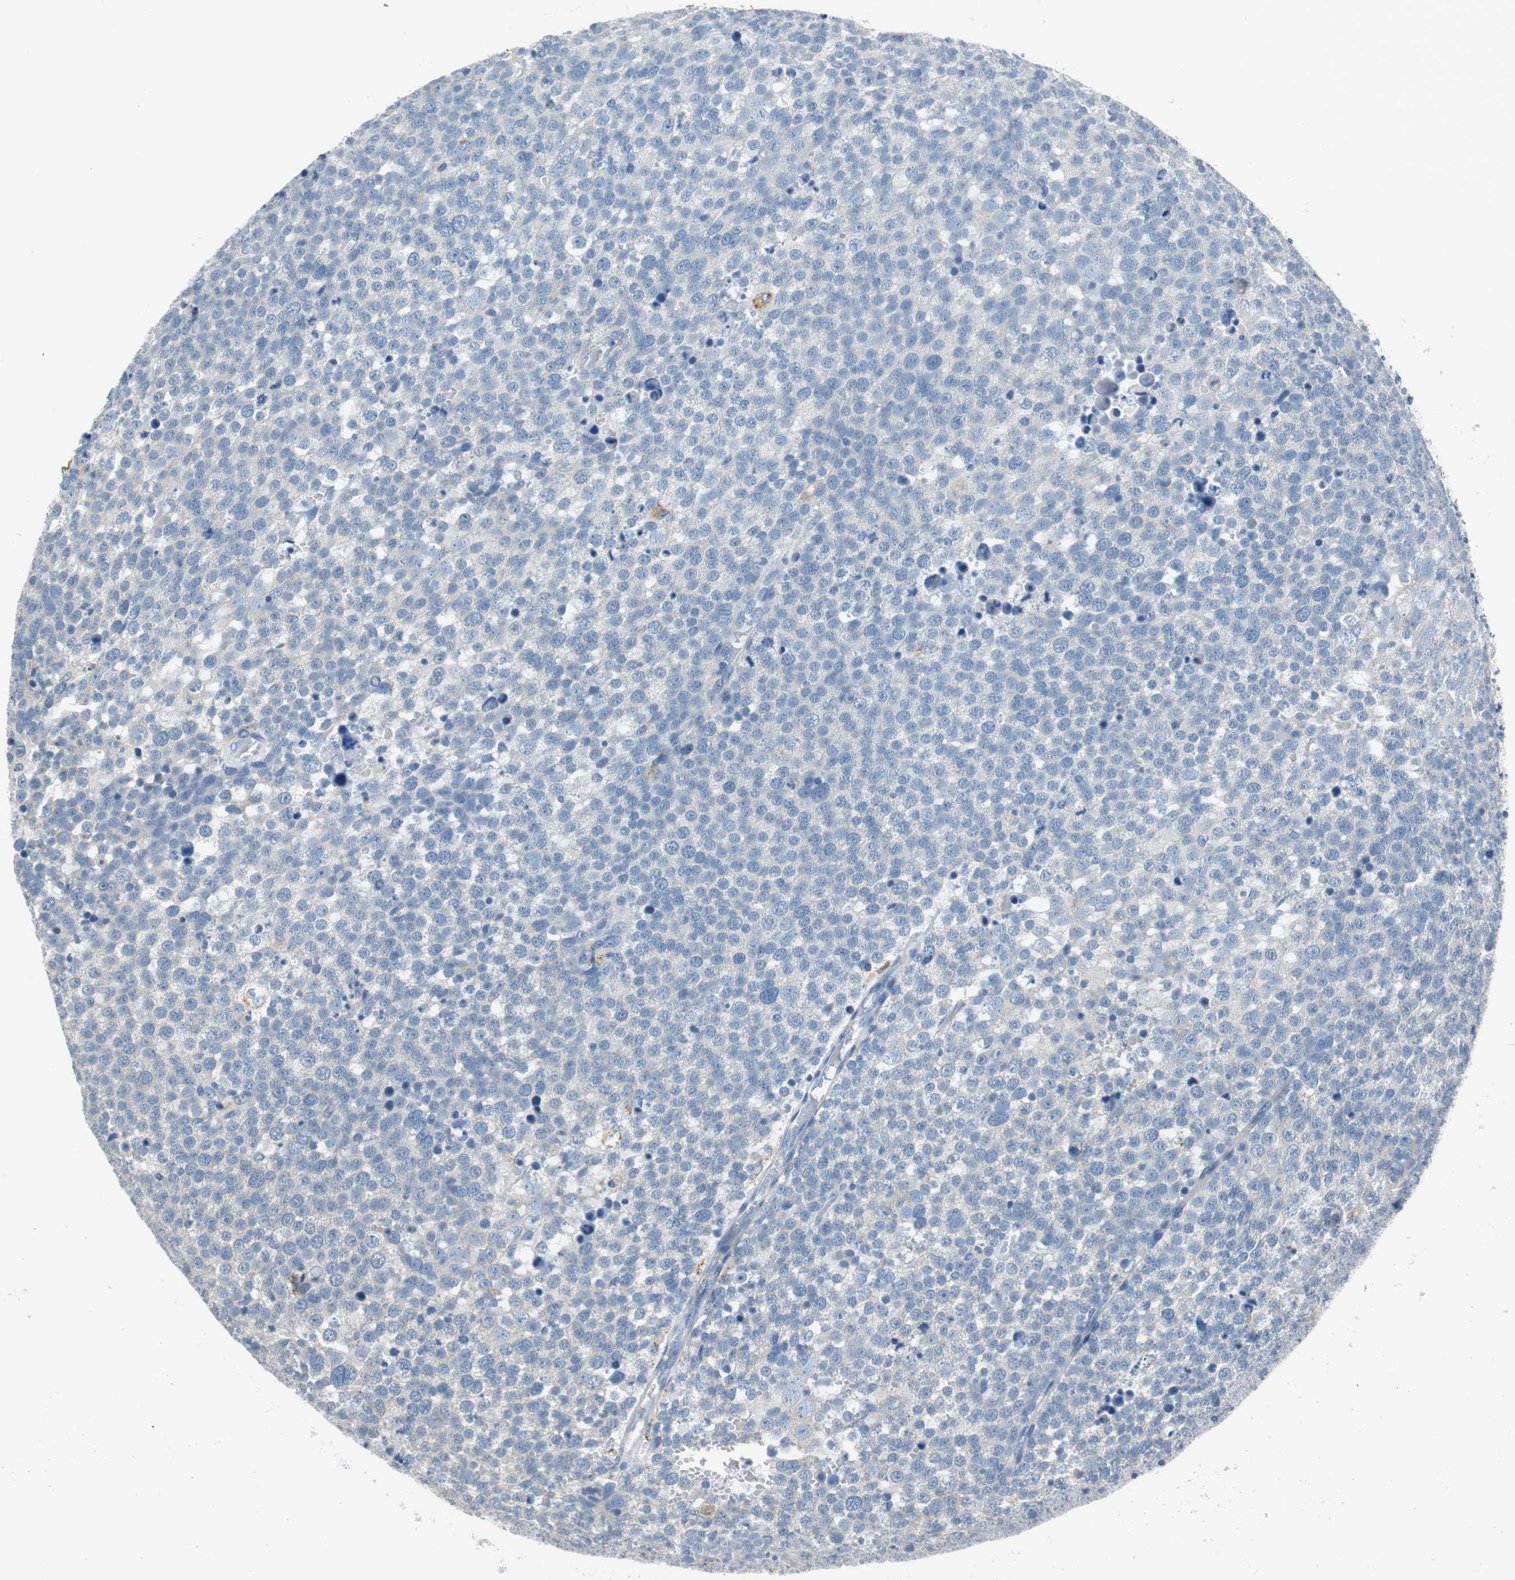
{"staining": {"intensity": "negative", "quantity": "none", "location": "none"}, "tissue": "testis cancer", "cell_type": "Tumor cells", "image_type": "cancer", "snomed": [{"axis": "morphology", "description": "Seminoma, NOS"}, {"axis": "topography", "description": "Testis"}], "caption": "The histopathology image displays no significant staining in tumor cells of seminoma (testis).", "gene": "FADS2", "patient": {"sex": "male", "age": 71}}